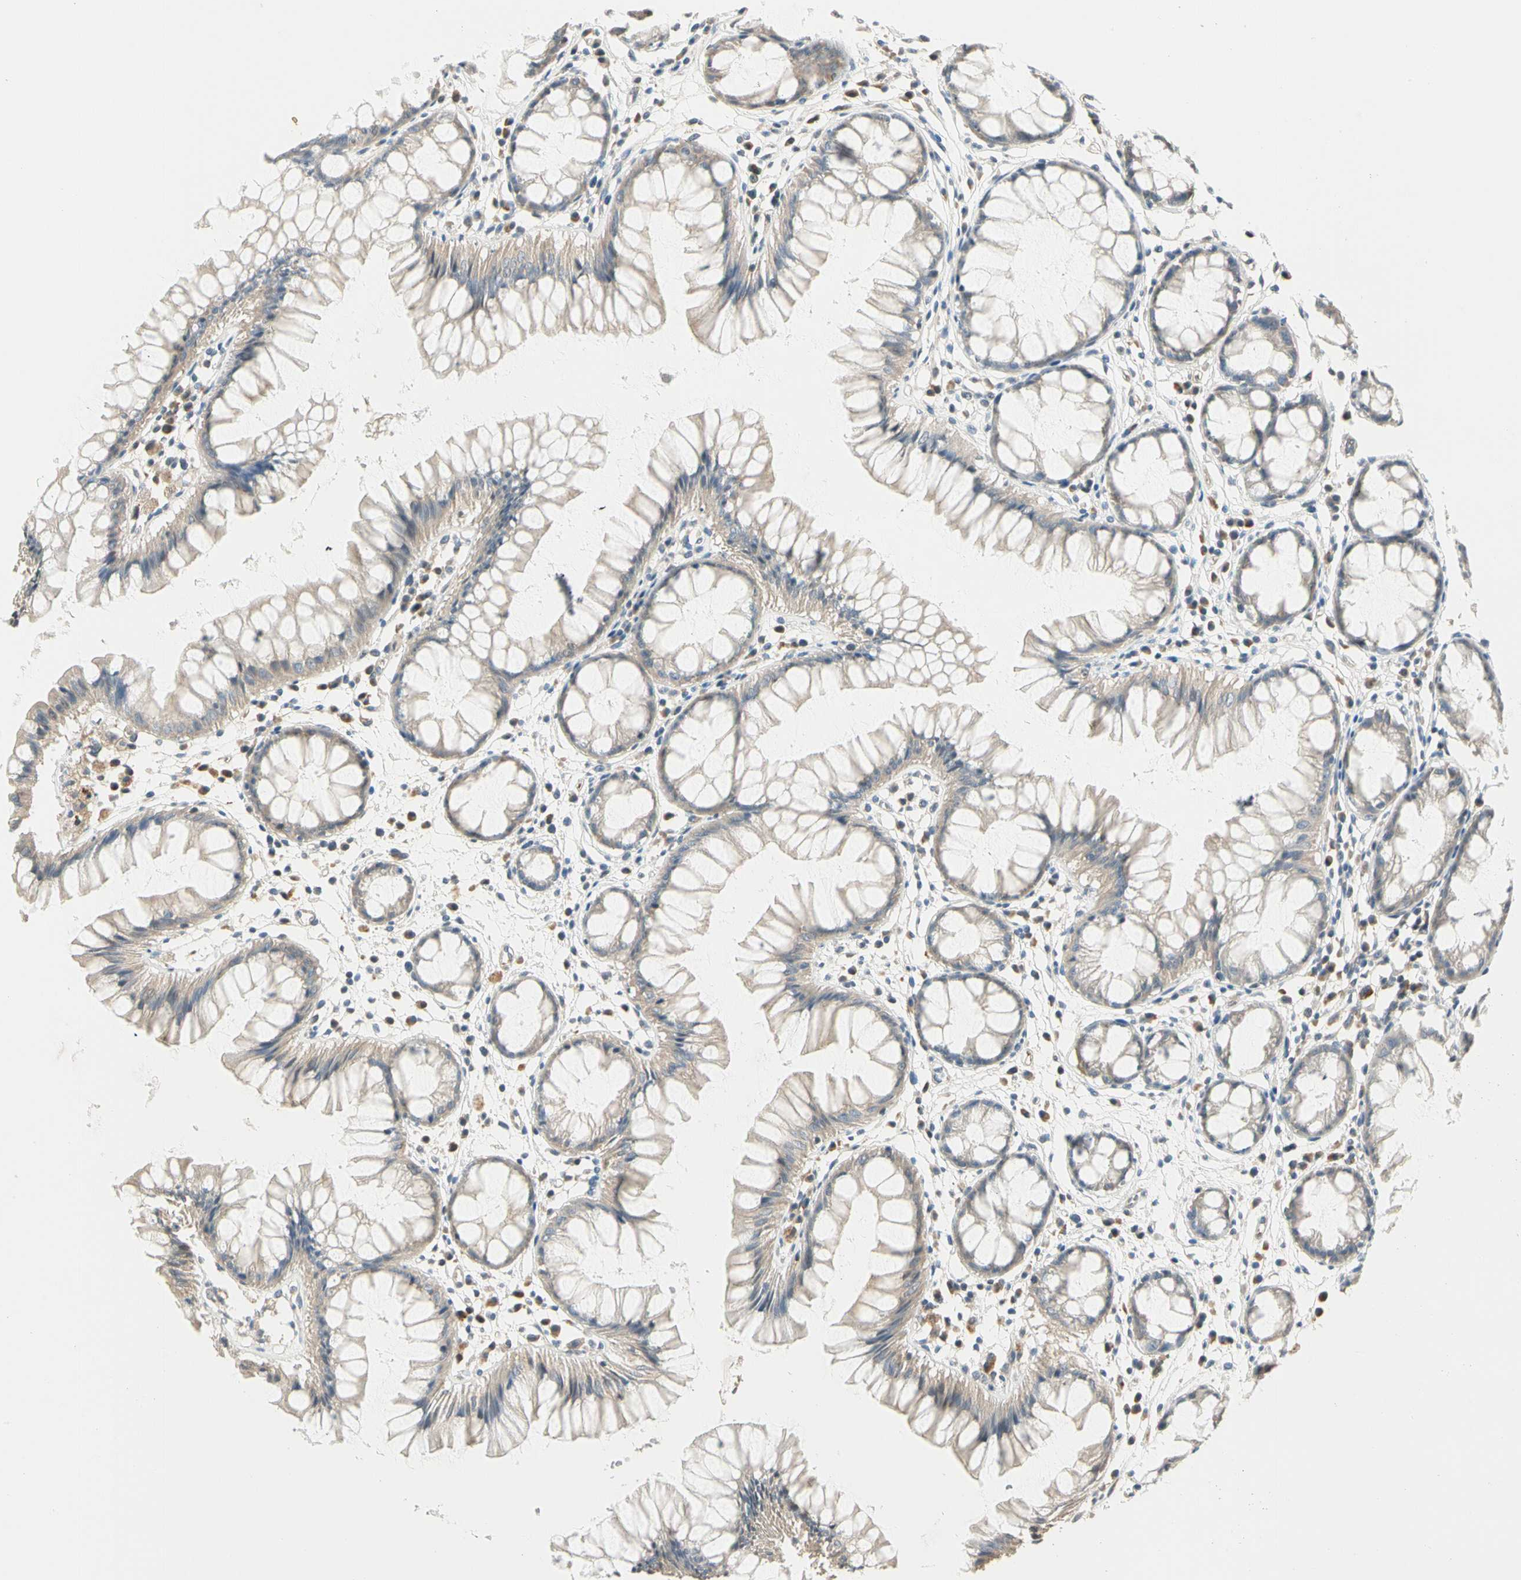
{"staining": {"intensity": "weak", "quantity": ">75%", "location": "cytoplasmic/membranous"}, "tissue": "rectum", "cell_type": "Glandular cells", "image_type": "normal", "snomed": [{"axis": "morphology", "description": "Normal tissue, NOS"}, {"axis": "morphology", "description": "Adenocarcinoma, NOS"}, {"axis": "topography", "description": "Rectum"}], "caption": "DAB immunohistochemical staining of benign rectum exhibits weak cytoplasmic/membranous protein expression in approximately >75% of glandular cells. Nuclei are stained in blue.", "gene": "GPR153", "patient": {"sex": "female", "age": 65}}